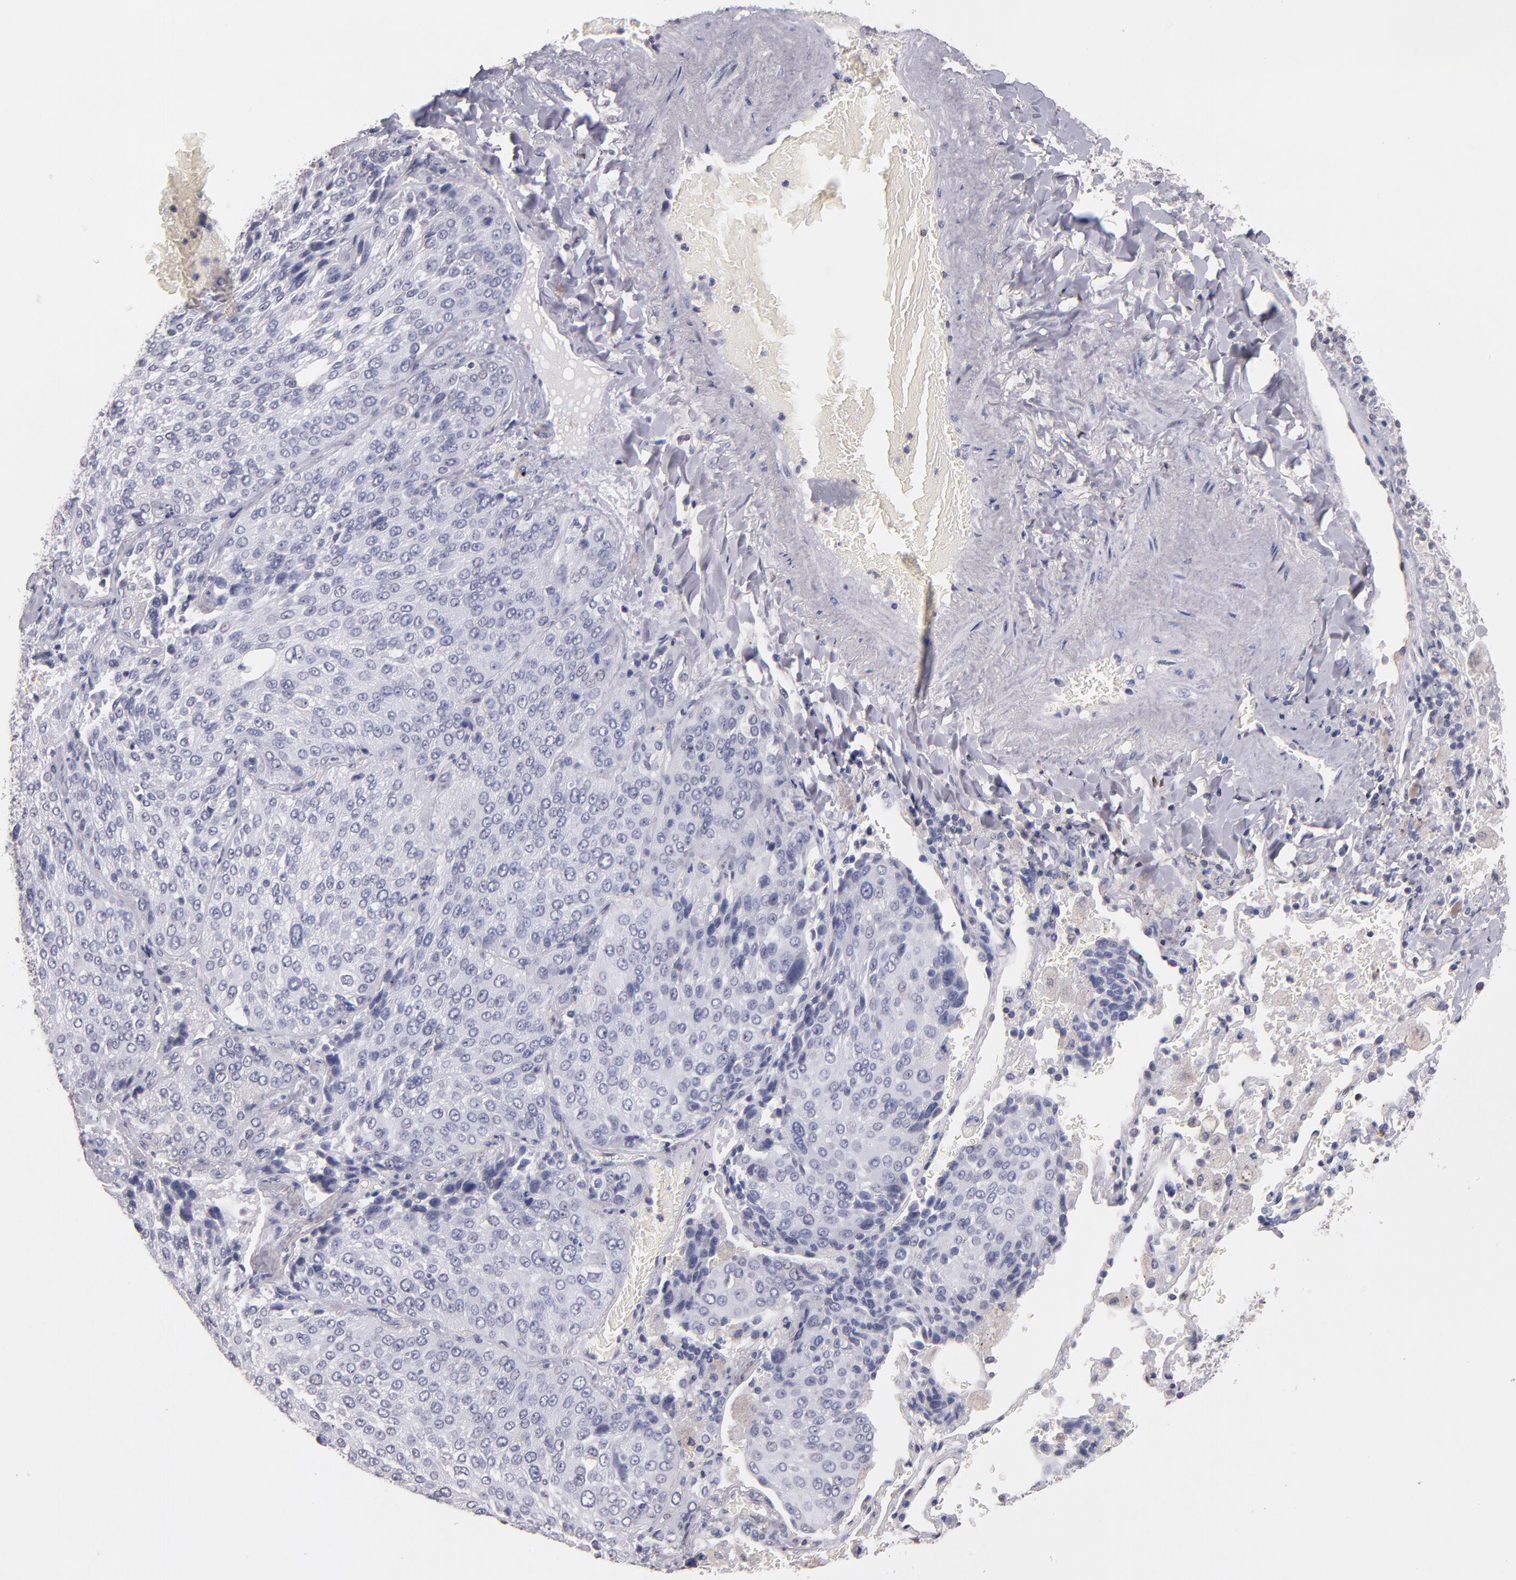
{"staining": {"intensity": "negative", "quantity": "none", "location": "none"}, "tissue": "lung cancer", "cell_type": "Tumor cells", "image_type": "cancer", "snomed": [{"axis": "morphology", "description": "Squamous cell carcinoma, NOS"}, {"axis": "topography", "description": "Lung"}], "caption": "Tumor cells are negative for protein expression in human squamous cell carcinoma (lung).", "gene": "SOX10", "patient": {"sex": "male", "age": 54}}